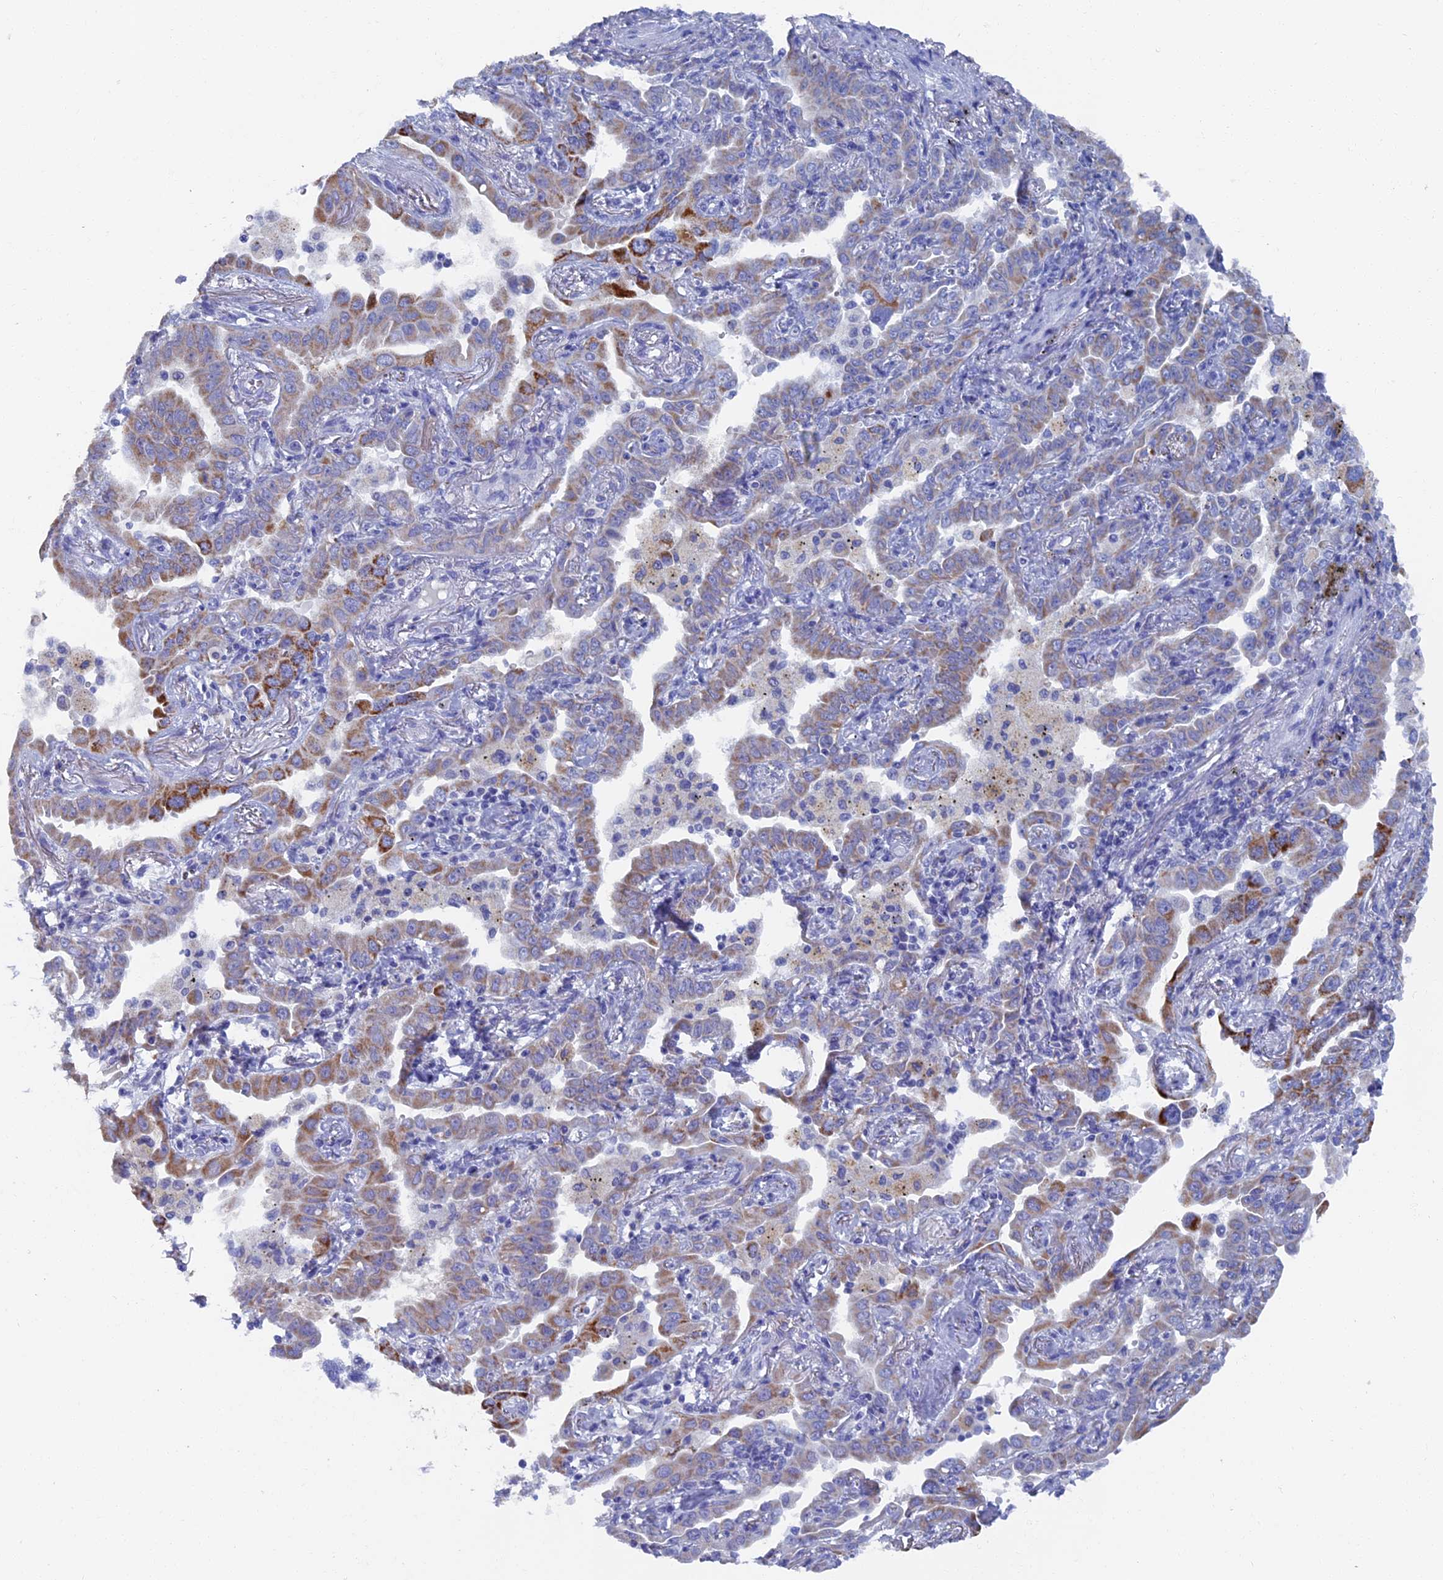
{"staining": {"intensity": "moderate", "quantity": "<25%", "location": "cytoplasmic/membranous"}, "tissue": "lung cancer", "cell_type": "Tumor cells", "image_type": "cancer", "snomed": [{"axis": "morphology", "description": "Adenocarcinoma, NOS"}, {"axis": "topography", "description": "Lung"}], "caption": "Lung adenocarcinoma stained with a brown dye exhibits moderate cytoplasmic/membranous positive staining in about <25% of tumor cells.", "gene": "OAT", "patient": {"sex": "male", "age": 67}}